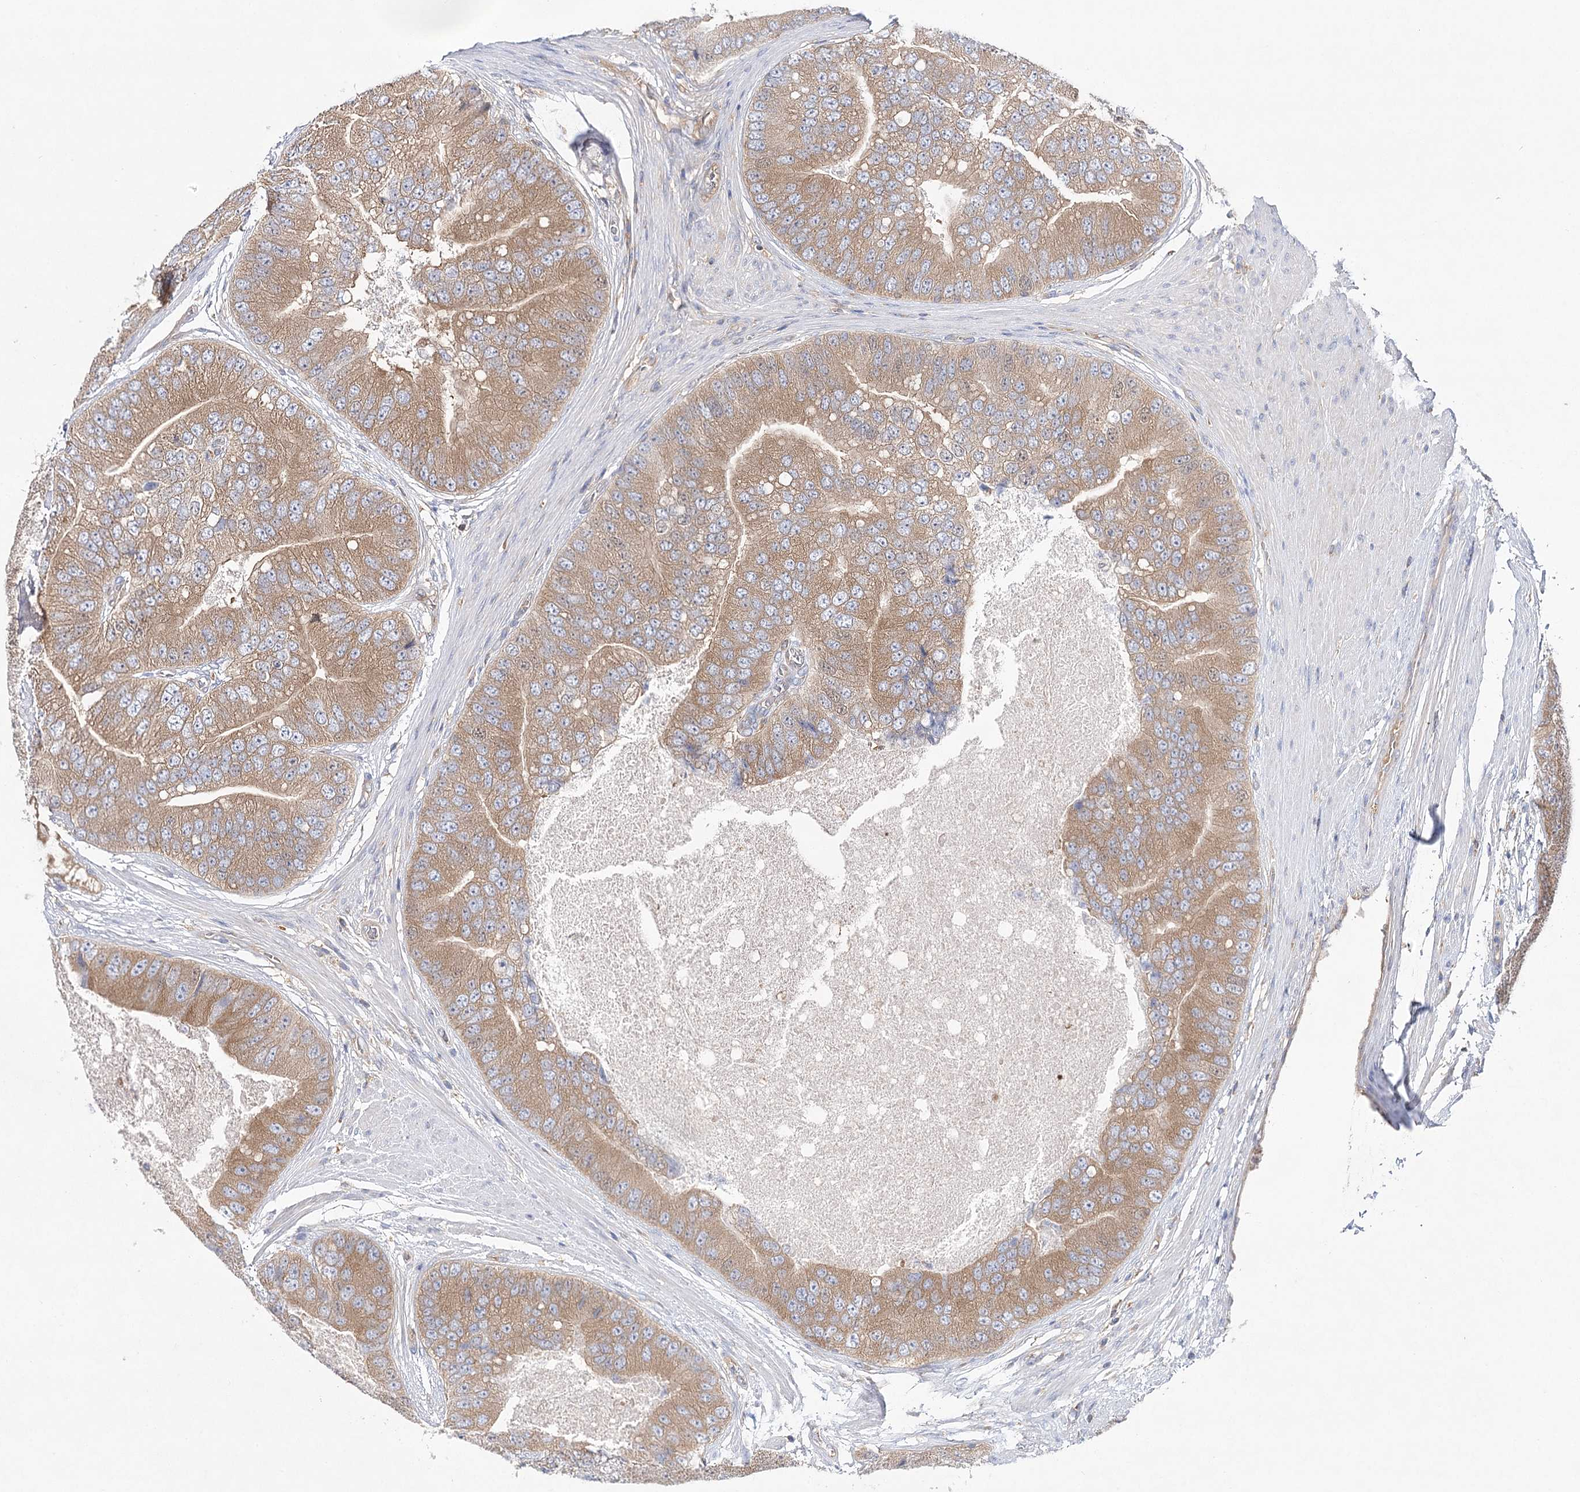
{"staining": {"intensity": "moderate", "quantity": ">75%", "location": "cytoplasmic/membranous"}, "tissue": "prostate cancer", "cell_type": "Tumor cells", "image_type": "cancer", "snomed": [{"axis": "morphology", "description": "Adenocarcinoma, High grade"}, {"axis": "topography", "description": "Prostate"}], "caption": "Protein positivity by immunohistochemistry displays moderate cytoplasmic/membranous expression in approximately >75% of tumor cells in prostate cancer. Immunohistochemistry stains the protein of interest in brown and the nuclei are stained blue.", "gene": "ABRAXAS2", "patient": {"sex": "male", "age": 70}}